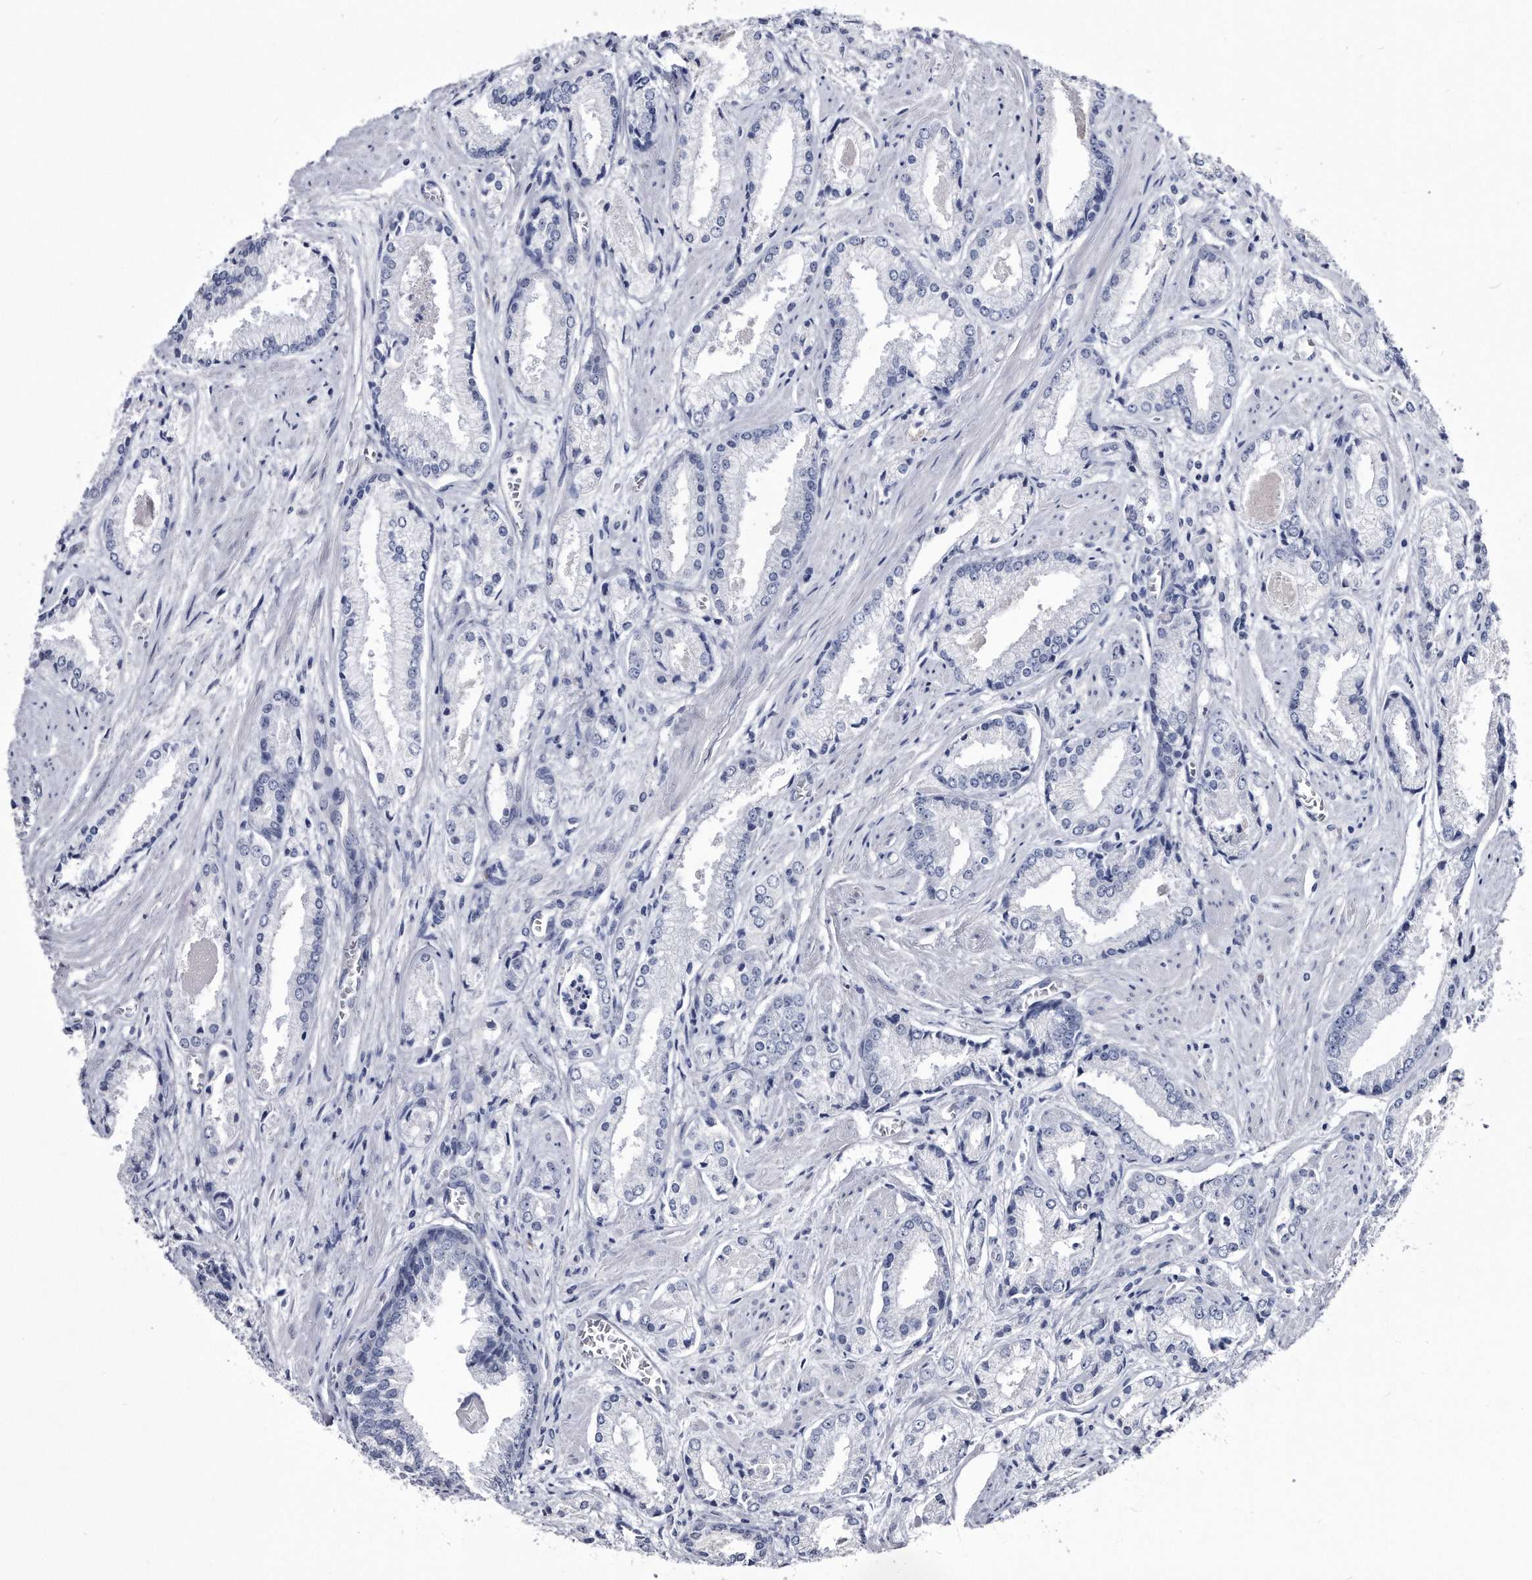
{"staining": {"intensity": "negative", "quantity": "none", "location": "none"}, "tissue": "prostate cancer", "cell_type": "Tumor cells", "image_type": "cancer", "snomed": [{"axis": "morphology", "description": "Adenocarcinoma, Low grade"}, {"axis": "topography", "description": "Prostate"}], "caption": "IHC micrograph of neoplastic tissue: prostate cancer stained with DAB exhibits no significant protein positivity in tumor cells.", "gene": "KCTD8", "patient": {"sex": "male", "age": 54}}